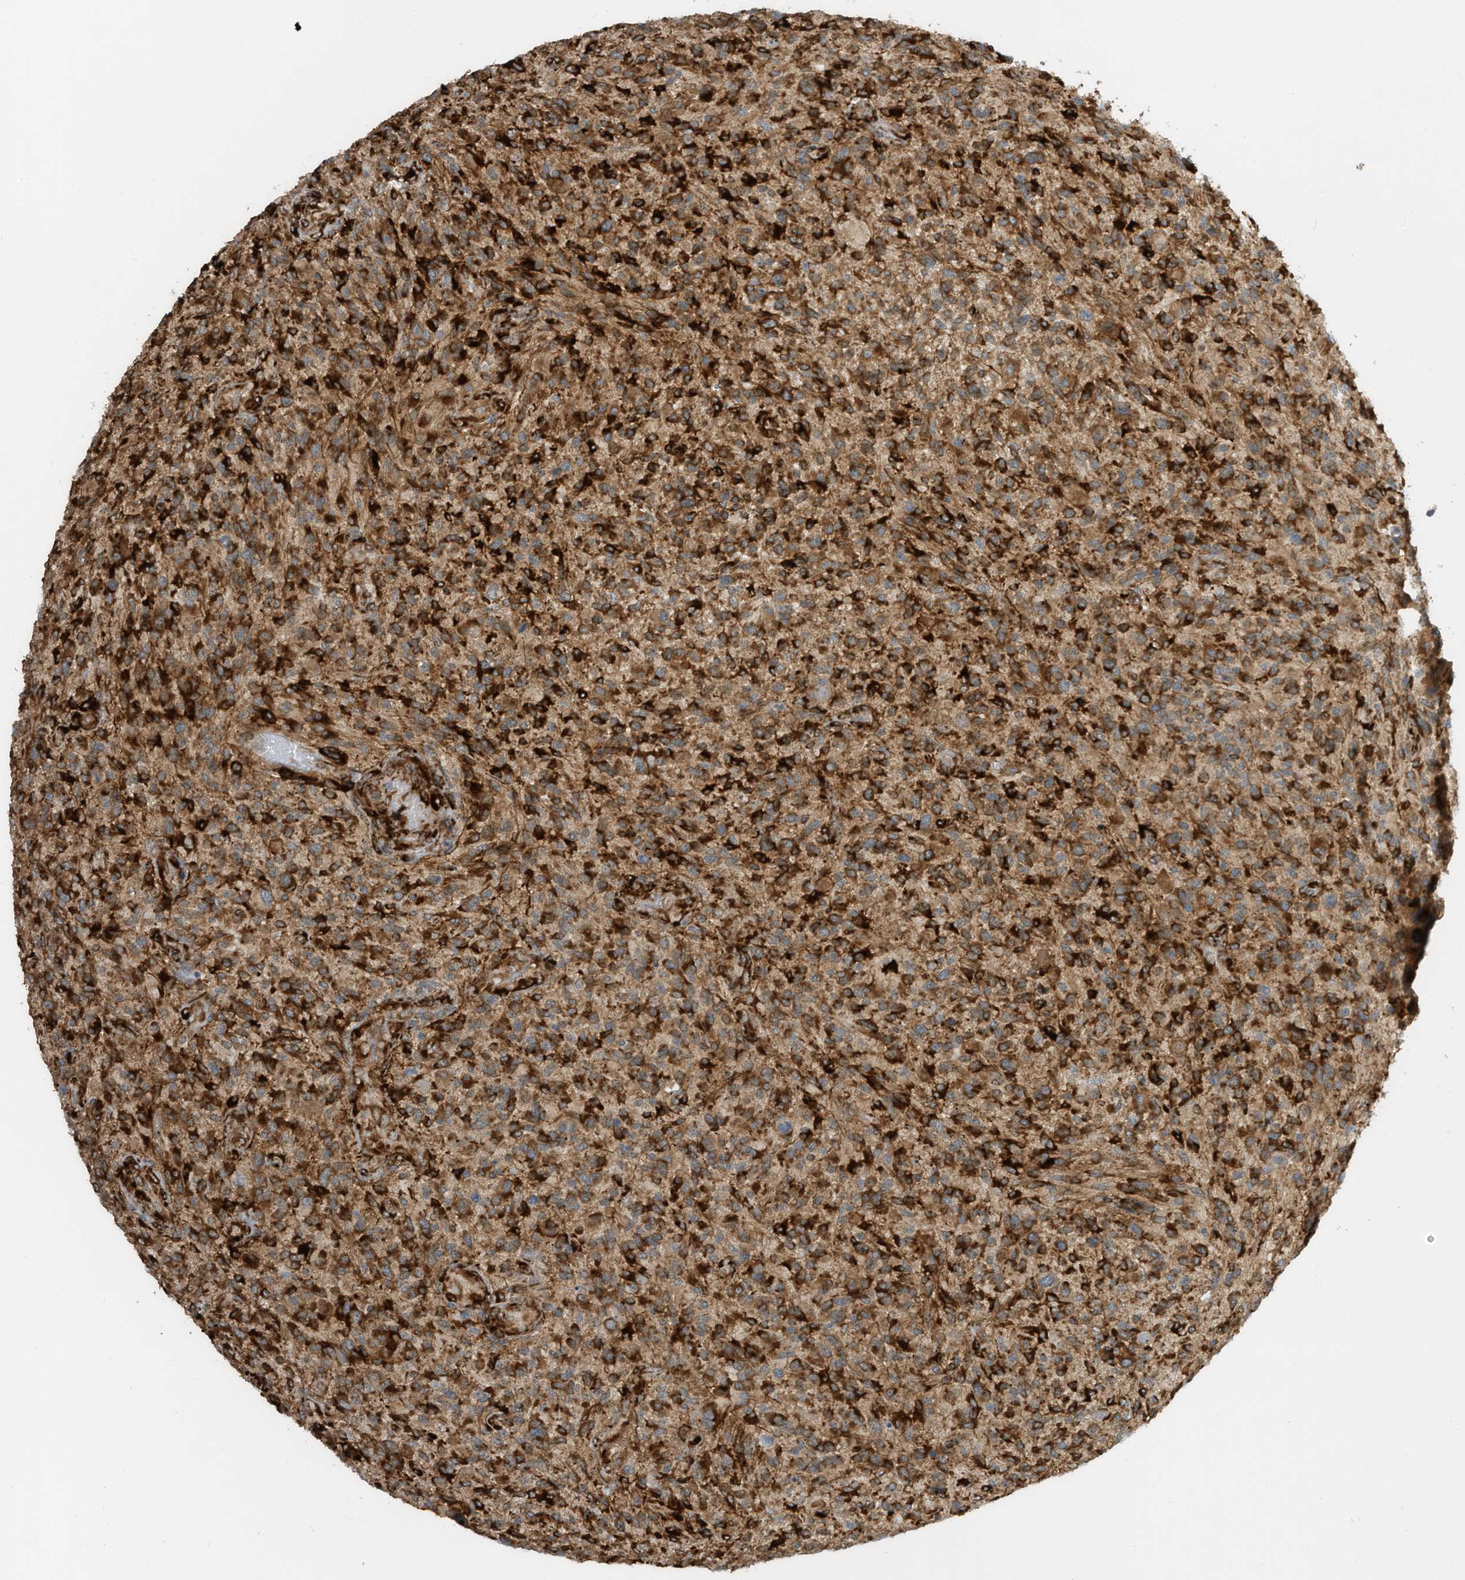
{"staining": {"intensity": "strong", "quantity": ">75%", "location": "cytoplasmic/membranous"}, "tissue": "glioma", "cell_type": "Tumor cells", "image_type": "cancer", "snomed": [{"axis": "morphology", "description": "Glioma, malignant, High grade"}, {"axis": "topography", "description": "Brain"}], "caption": "Approximately >75% of tumor cells in glioma demonstrate strong cytoplasmic/membranous protein expression as visualized by brown immunohistochemical staining.", "gene": "ZBTB45", "patient": {"sex": "male", "age": 47}}